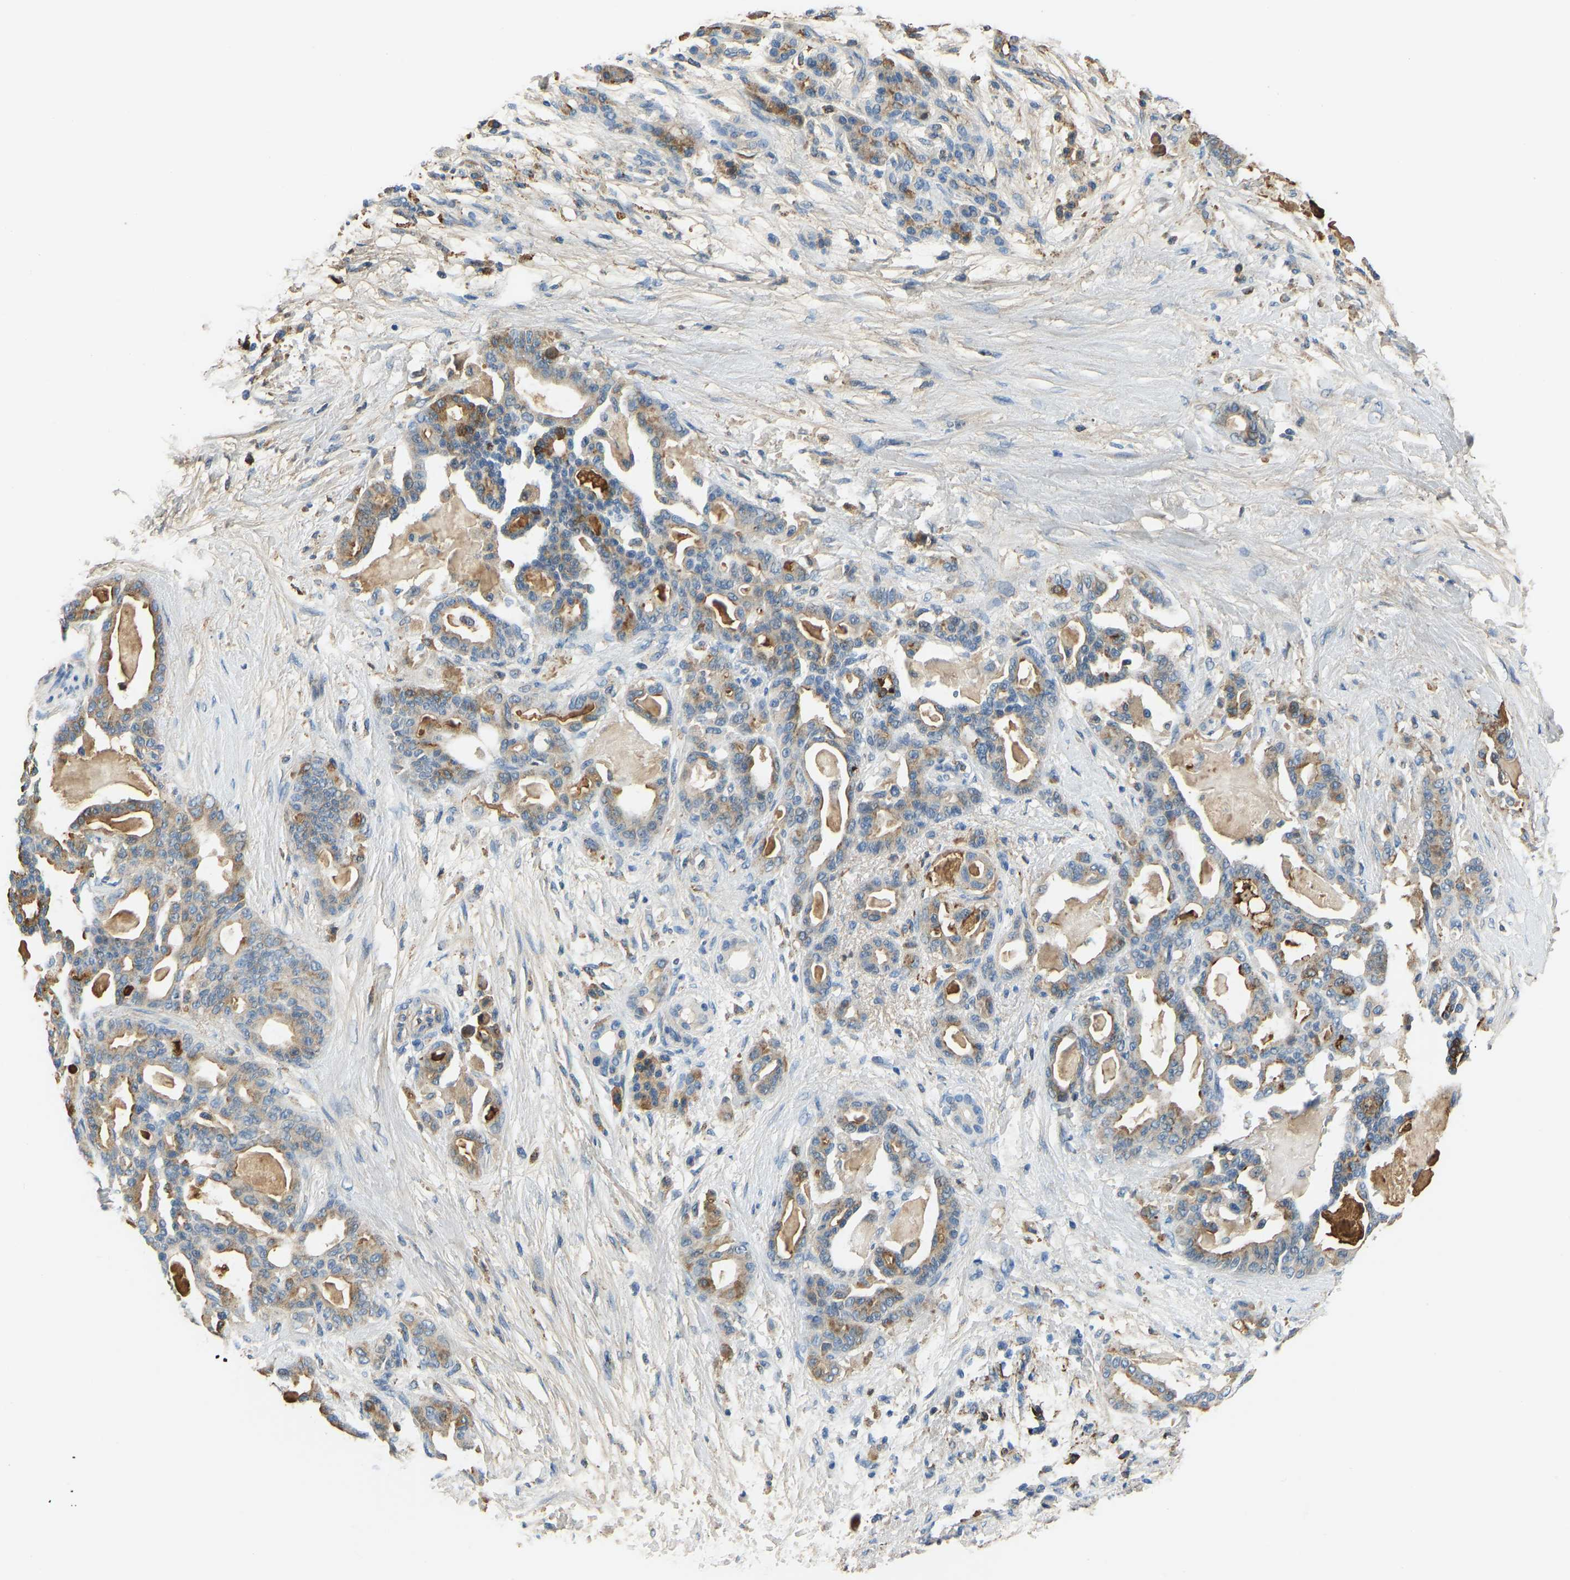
{"staining": {"intensity": "weak", "quantity": "25%-75%", "location": "cytoplasmic/membranous"}, "tissue": "pancreatic cancer", "cell_type": "Tumor cells", "image_type": "cancer", "snomed": [{"axis": "morphology", "description": "Adenocarcinoma, NOS"}, {"axis": "topography", "description": "Pancreas"}], "caption": "Approximately 25%-75% of tumor cells in human pancreatic cancer (adenocarcinoma) show weak cytoplasmic/membranous protein positivity as visualized by brown immunohistochemical staining.", "gene": "THBS4", "patient": {"sex": "male", "age": 63}}